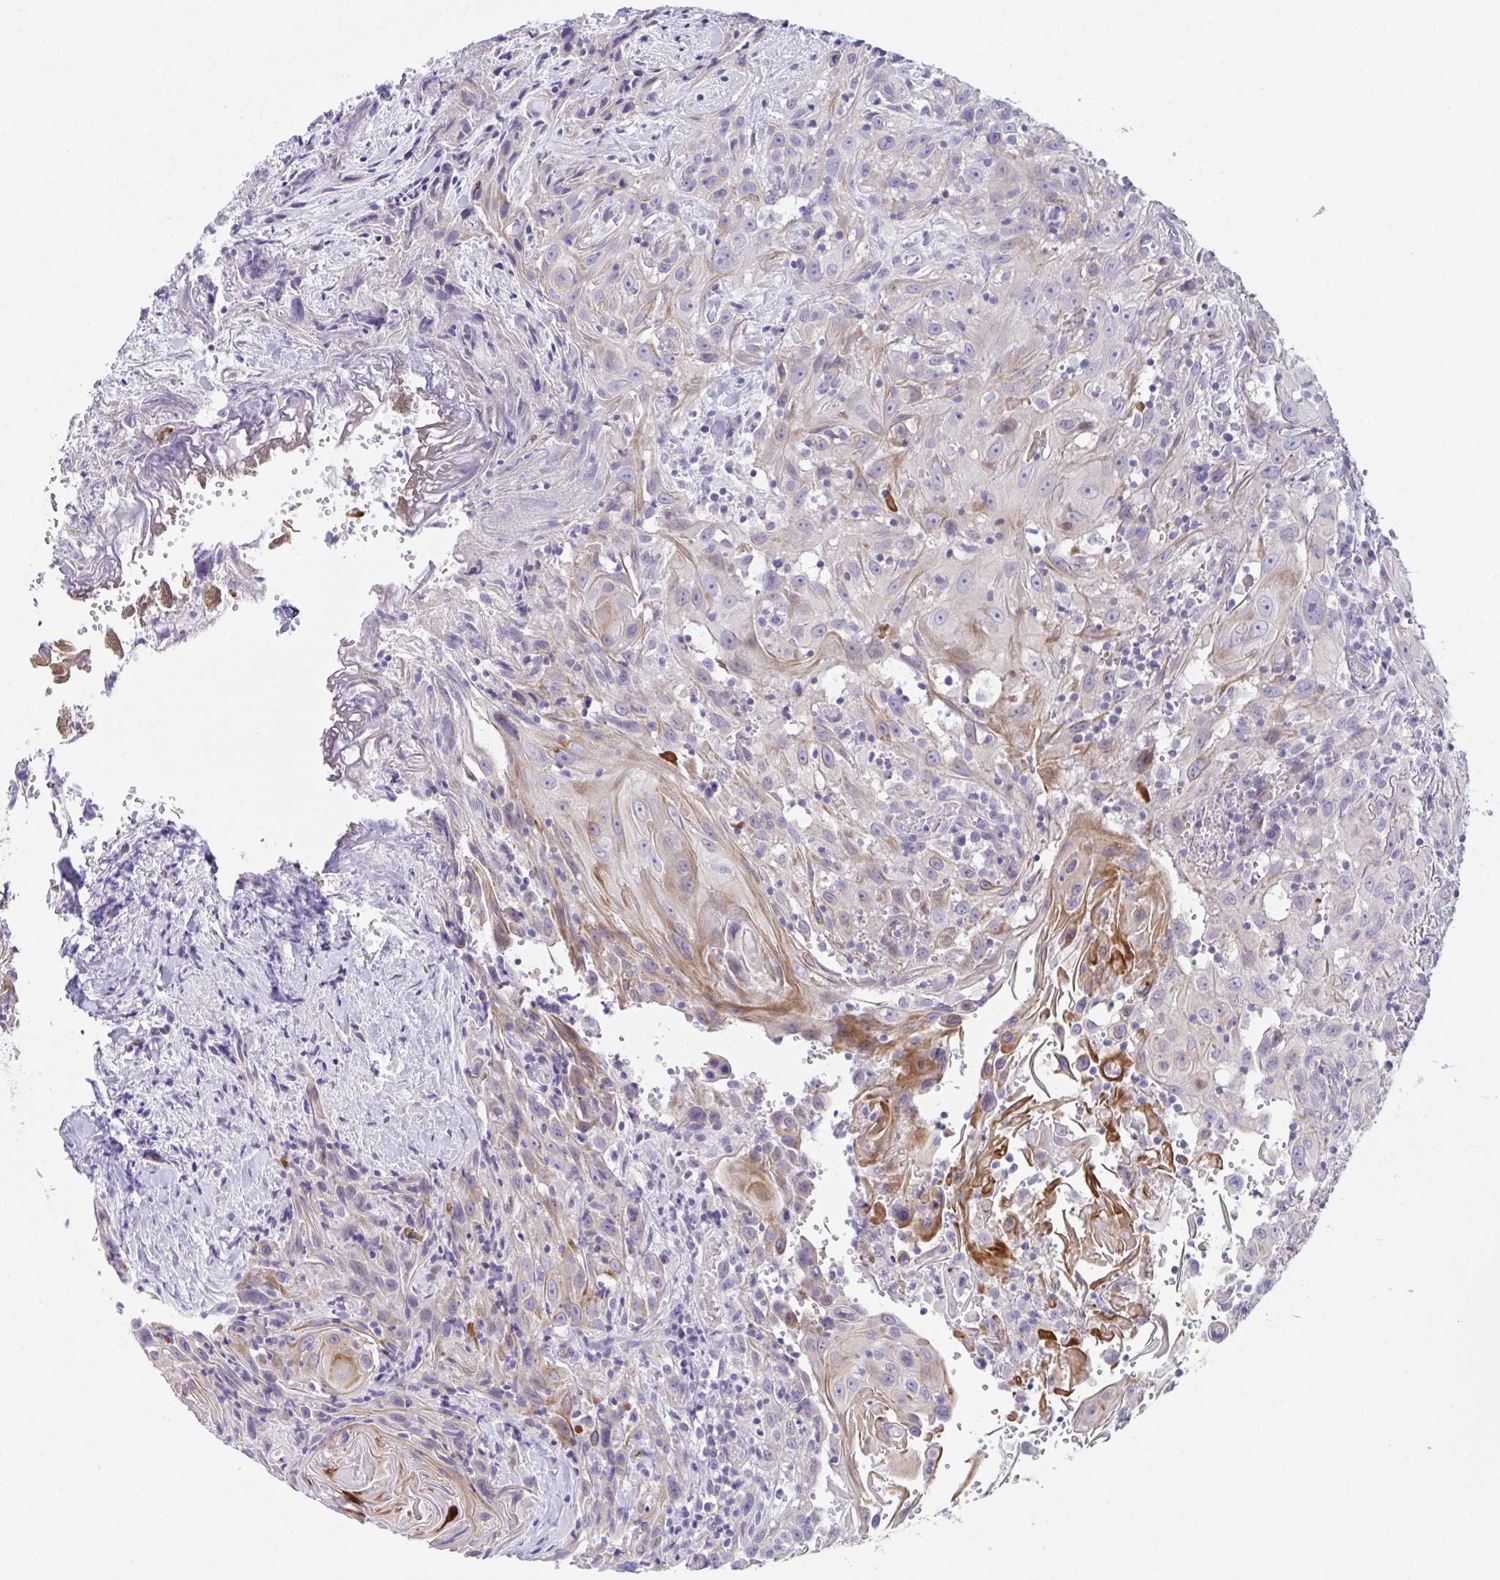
{"staining": {"intensity": "moderate", "quantity": "<25%", "location": "cytoplasmic/membranous"}, "tissue": "head and neck cancer", "cell_type": "Tumor cells", "image_type": "cancer", "snomed": [{"axis": "morphology", "description": "Squamous cell carcinoma, NOS"}, {"axis": "topography", "description": "Head-Neck"}], "caption": "A brown stain highlights moderate cytoplasmic/membranous expression of a protein in squamous cell carcinoma (head and neck) tumor cells.", "gene": "RHOXF1", "patient": {"sex": "female", "age": 95}}